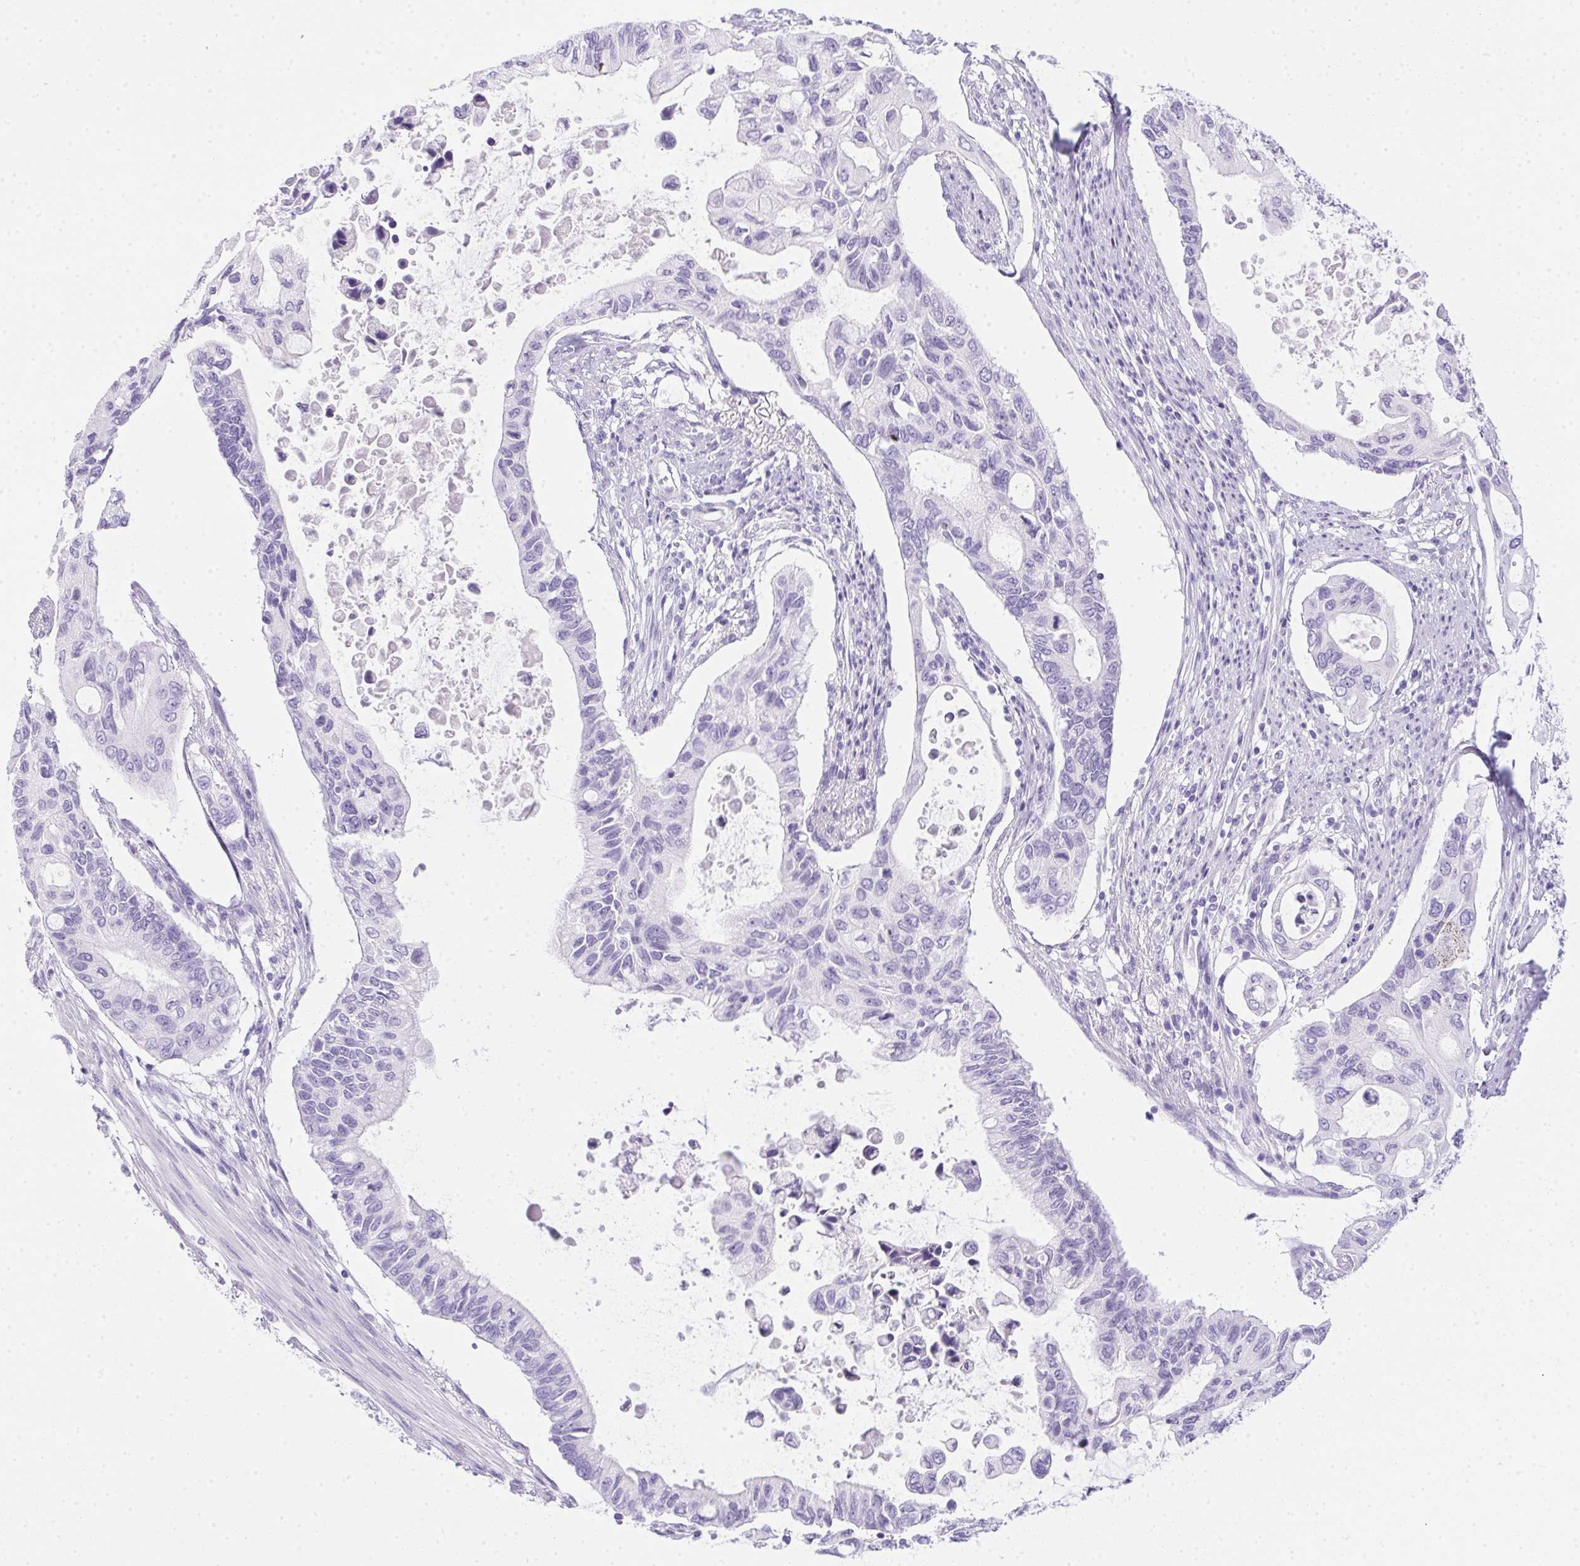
{"staining": {"intensity": "negative", "quantity": "none", "location": "none"}, "tissue": "pancreatic cancer", "cell_type": "Tumor cells", "image_type": "cancer", "snomed": [{"axis": "morphology", "description": "Adenocarcinoma, NOS"}, {"axis": "topography", "description": "Pancreas"}], "caption": "Tumor cells show no significant protein staining in pancreatic adenocarcinoma. (DAB (3,3'-diaminobenzidine) immunohistochemistry with hematoxylin counter stain).", "gene": "SPACA5B", "patient": {"sex": "female", "age": 63}}